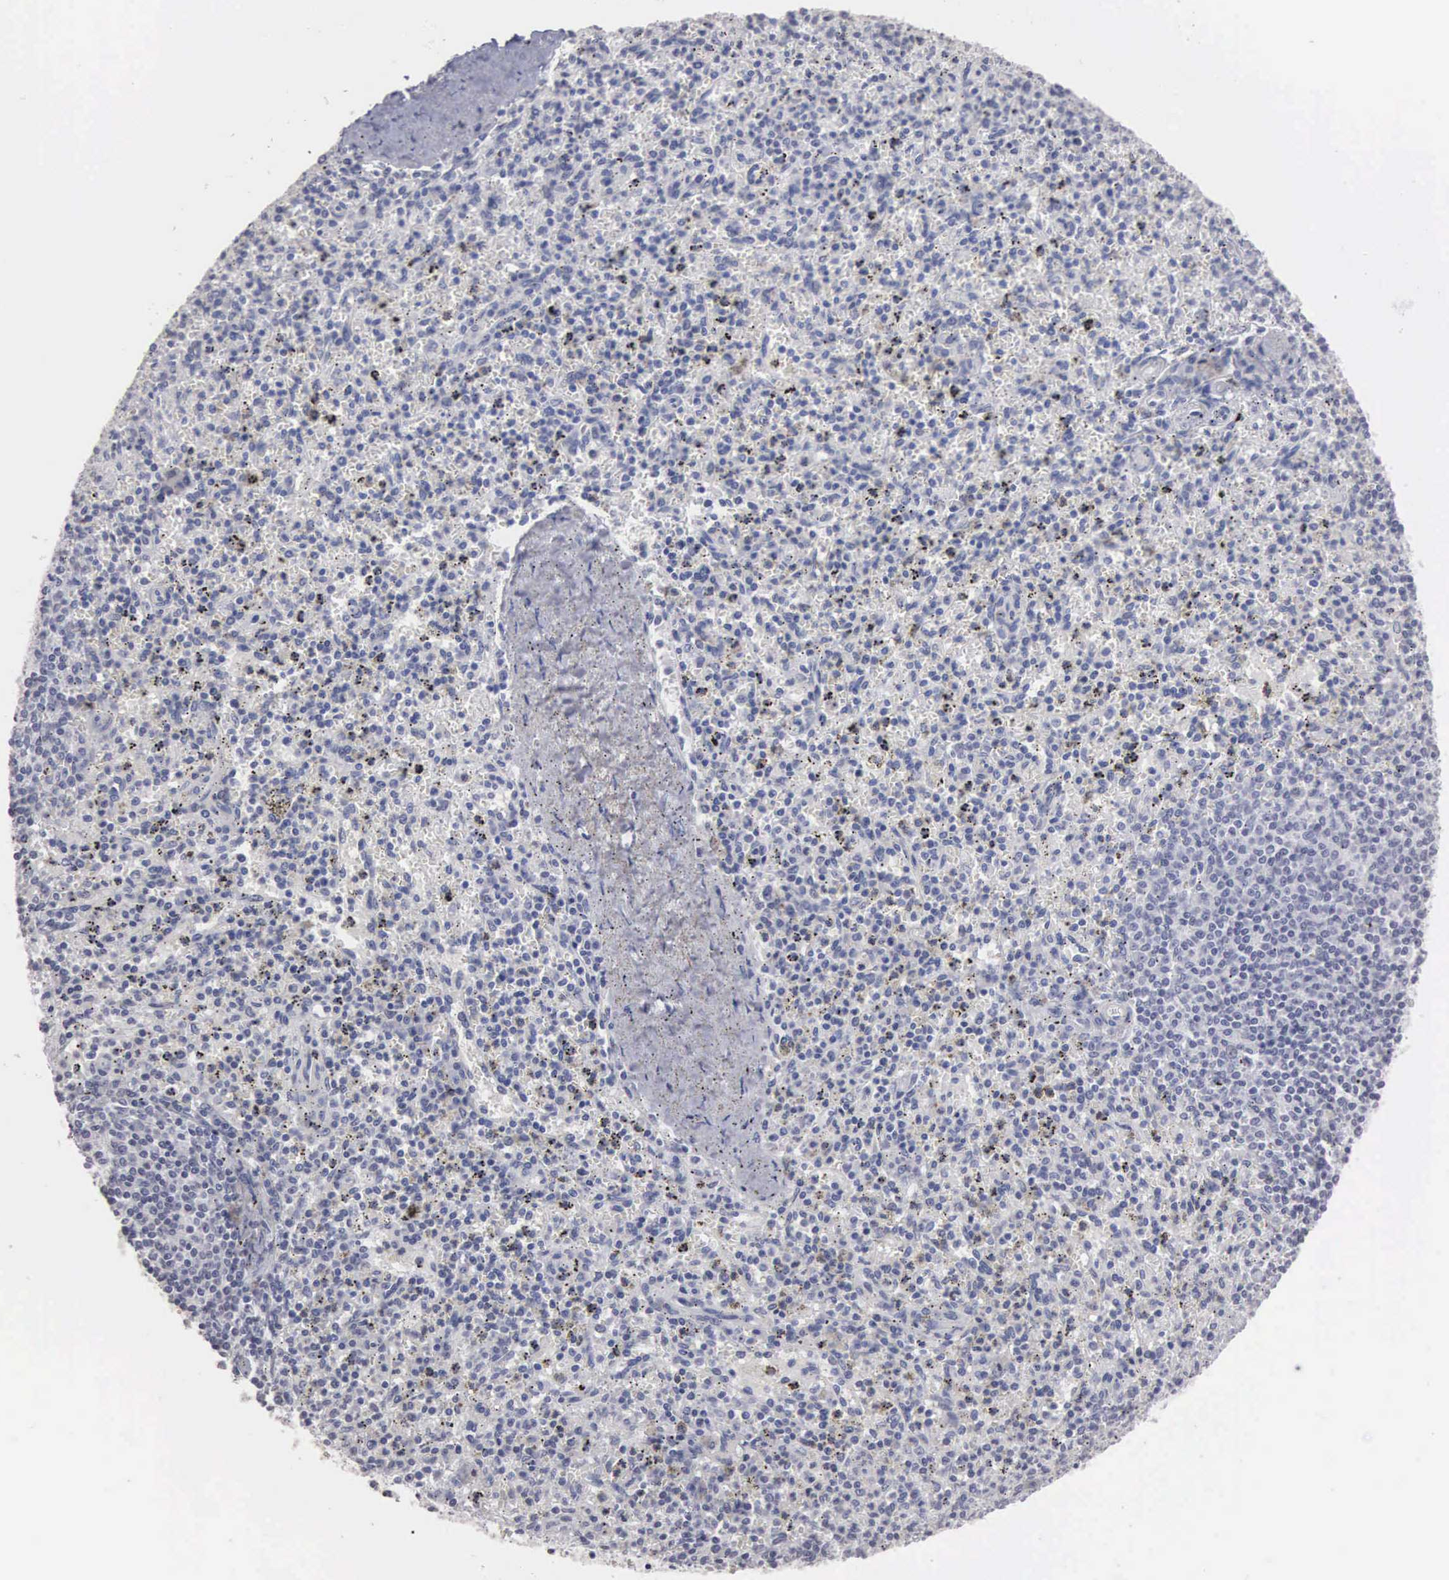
{"staining": {"intensity": "negative", "quantity": "none", "location": "none"}, "tissue": "spleen", "cell_type": "Cells in red pulp", "image_type": "normal", "snomed": [{"axis": "morphology", "description": "Normal tissue, NOS"}, {"axis": "topography", "description": "Spleen"}], "caption": "Immunohistochemistry (IHC) of benign human spleen demonstrates no expression in cells in red pulp.", "gene": "UPB1", "patient": {"sex": "male", "age": 72}}